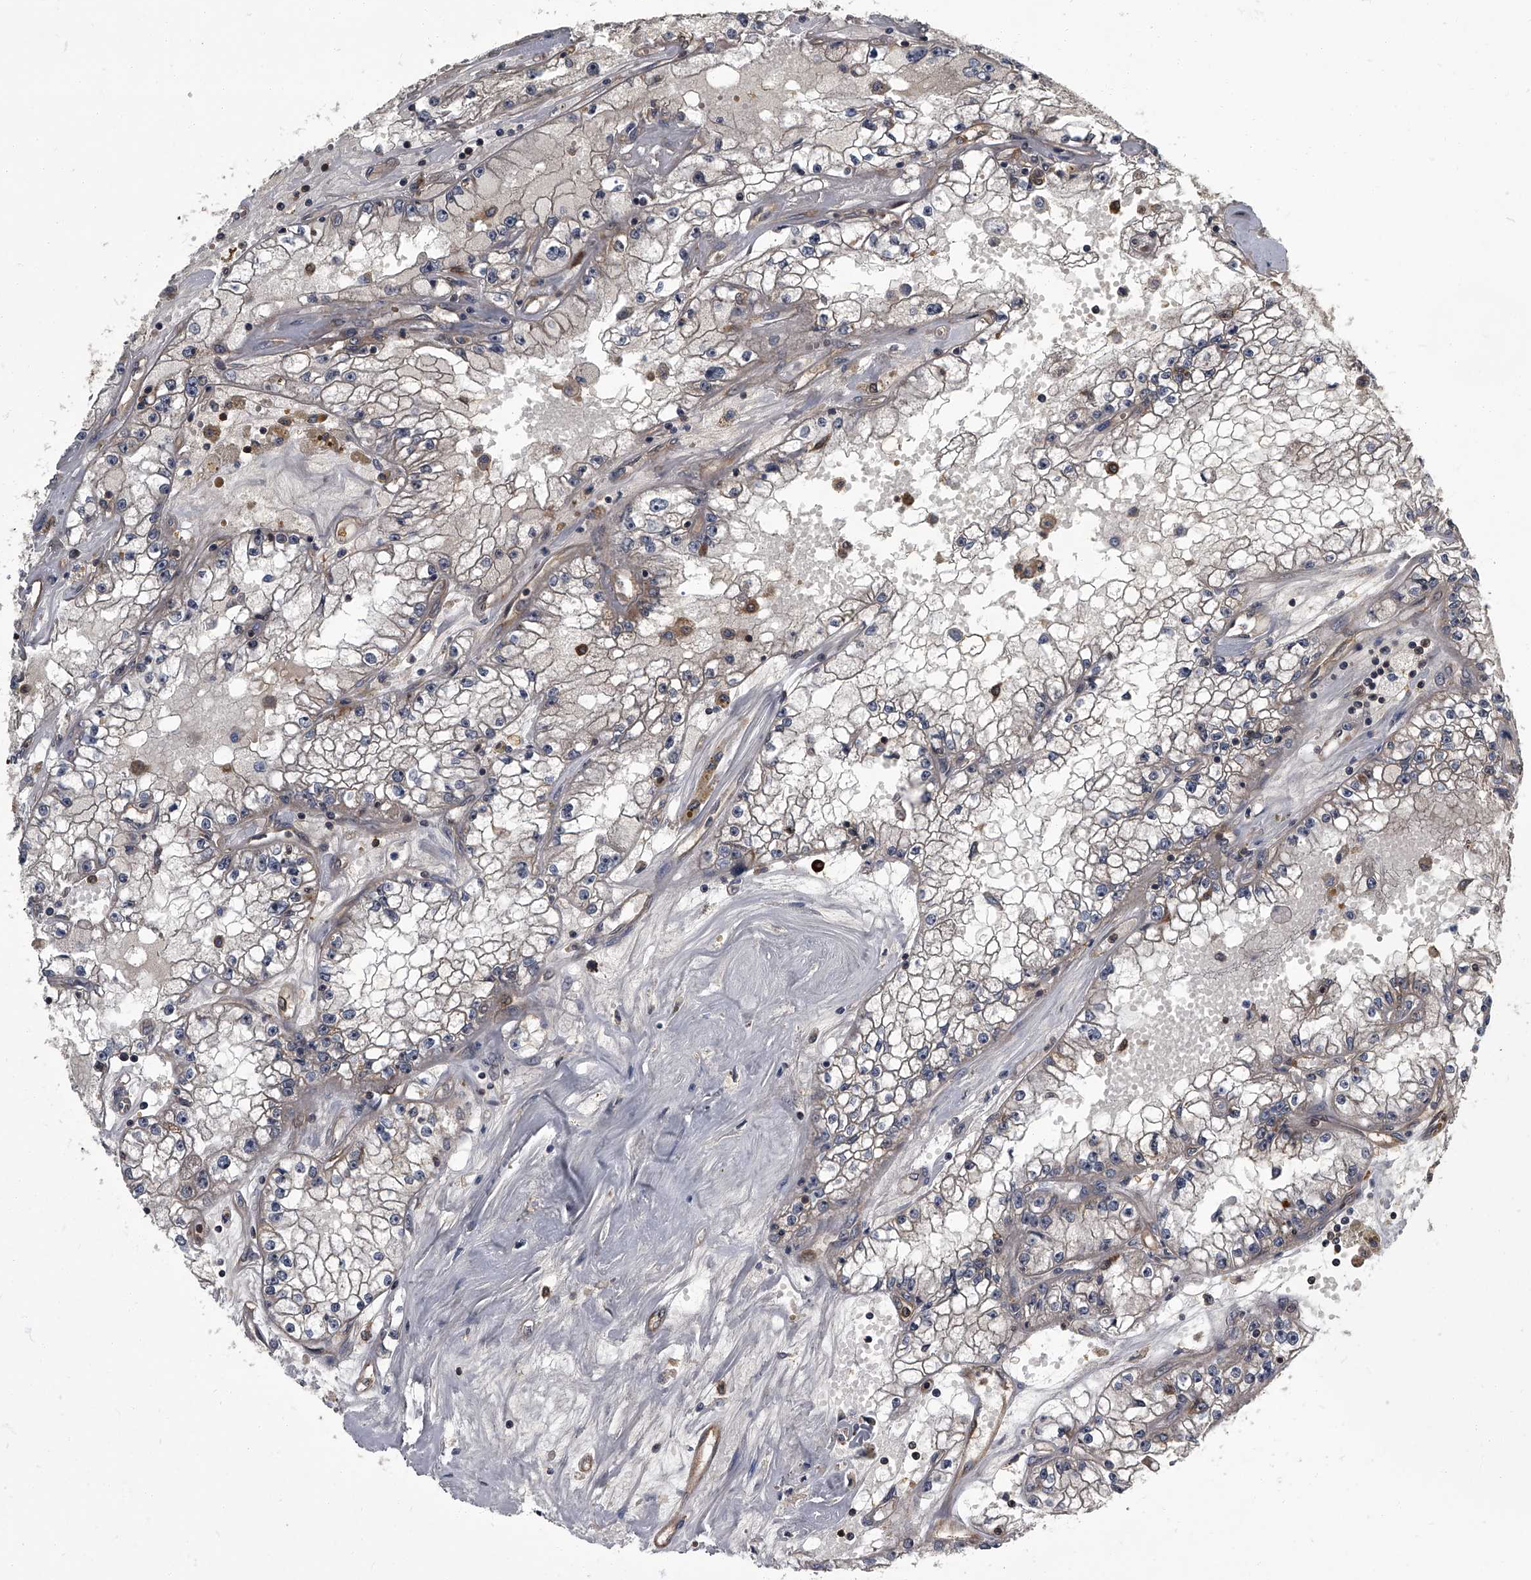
{"staining": {"intensity": "negative", "quantity": "none", "location": "none"}, "tissue": "renal cancer", "cell_type": "Tumor cells", "image_type": "cancer", "snomed": [{"axis": "morphology", "description": "Adenocarcinoma, NOS"}, {"axis": "topography", "description": "Kidney"}], "caption": "There is no significant positivity in tumor cells of adenocarcinoma (renal).", "gene": "CDV3", "patient": {"sex": "male", "age": 56}}